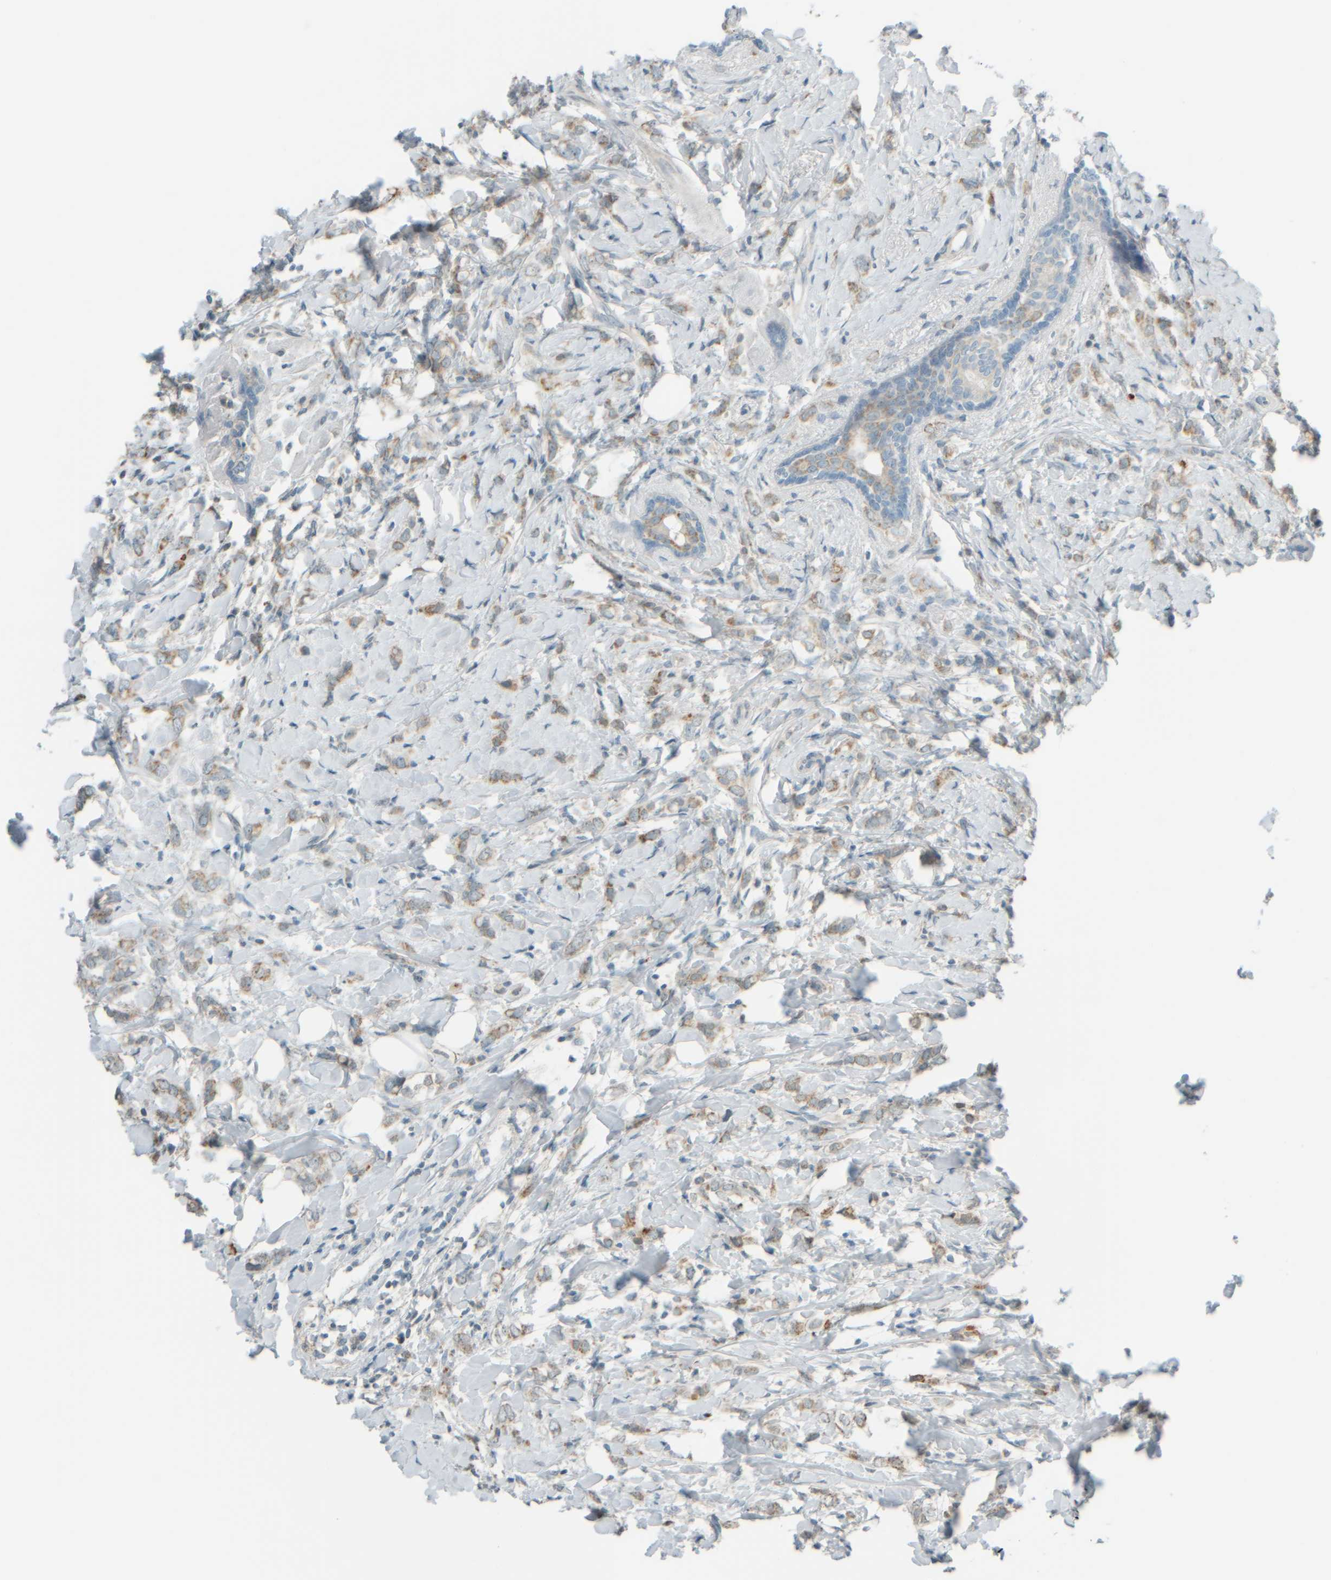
{"staining": {"intensity": "weak", "quantity": "25%-75%", "location": "cytoplasmic/membranous"}, "tissue": "breast cancer", "cell_type": "Tumor cells", "image_type": "cancer", "snomed": [{"axis": "morphology", "description": "Normal tissue, NOS"}, {"axis": "morphology", "description": "Lobular carcinoma"}, {"axis": "topography", "description": "Breast"}], "caption": "Brown immunohistochemical staining in breast cancer (lobular carcinoma) displays weak cytoplasmic/membranous positivity in about 25%-75% of tumor cells. The staining is performed using DAB brown chromogen to label protein expression. The nuclei are counter-stained blue using hematoxylin.", "gene": "PTGES3L-AARSD1", "patient": {"sex": "female", "age": 47}}